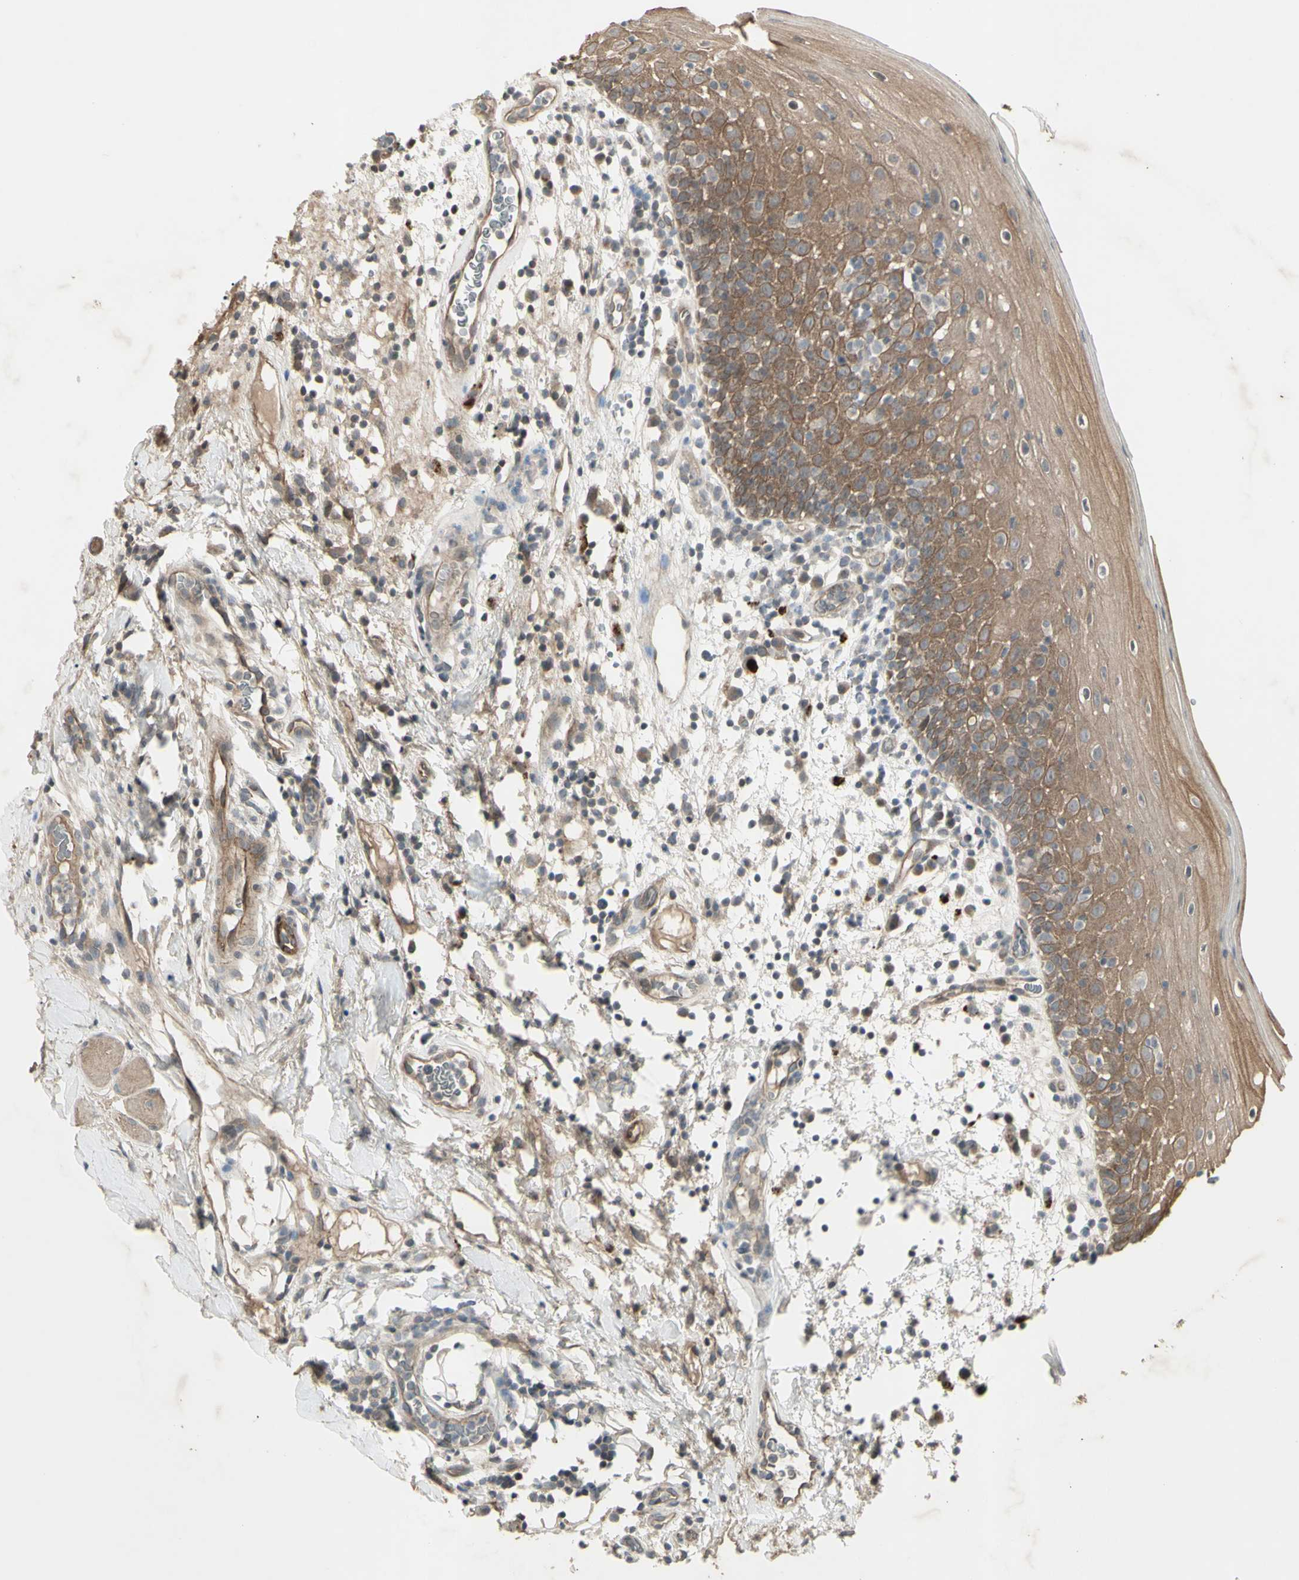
{"staining": {"intensity": "moderate", "quantity": ">75%", "location": "cytoplasmic/membranous"}, "tissue": "oral mucosa", "cell_type": "Squamous epithelial cells", "image_type": "normal", "snomed": [{"axis": "morphology", "description": "Normal tissue, NOS"}, {"axis": "morphology", "description": "Squamous cell carcinoma, NOS"}, {"axis": "topography", "description": "Skeletal muscle"}, {"axis": "topography", "description": "Oral tissue"}], "caption": "Moderate cytoplasmic/membranous expression is identified in about >75% of squamous epithelial cells in unremarkable oral mucosa. The staining was performed using DAB to visualize the protein expression in brown, while the nuclei were stained in blue with hematoxylin (Magnification: 20x).", "gene": "JAG1", "patient": {"sex": "male", "age": 71}}